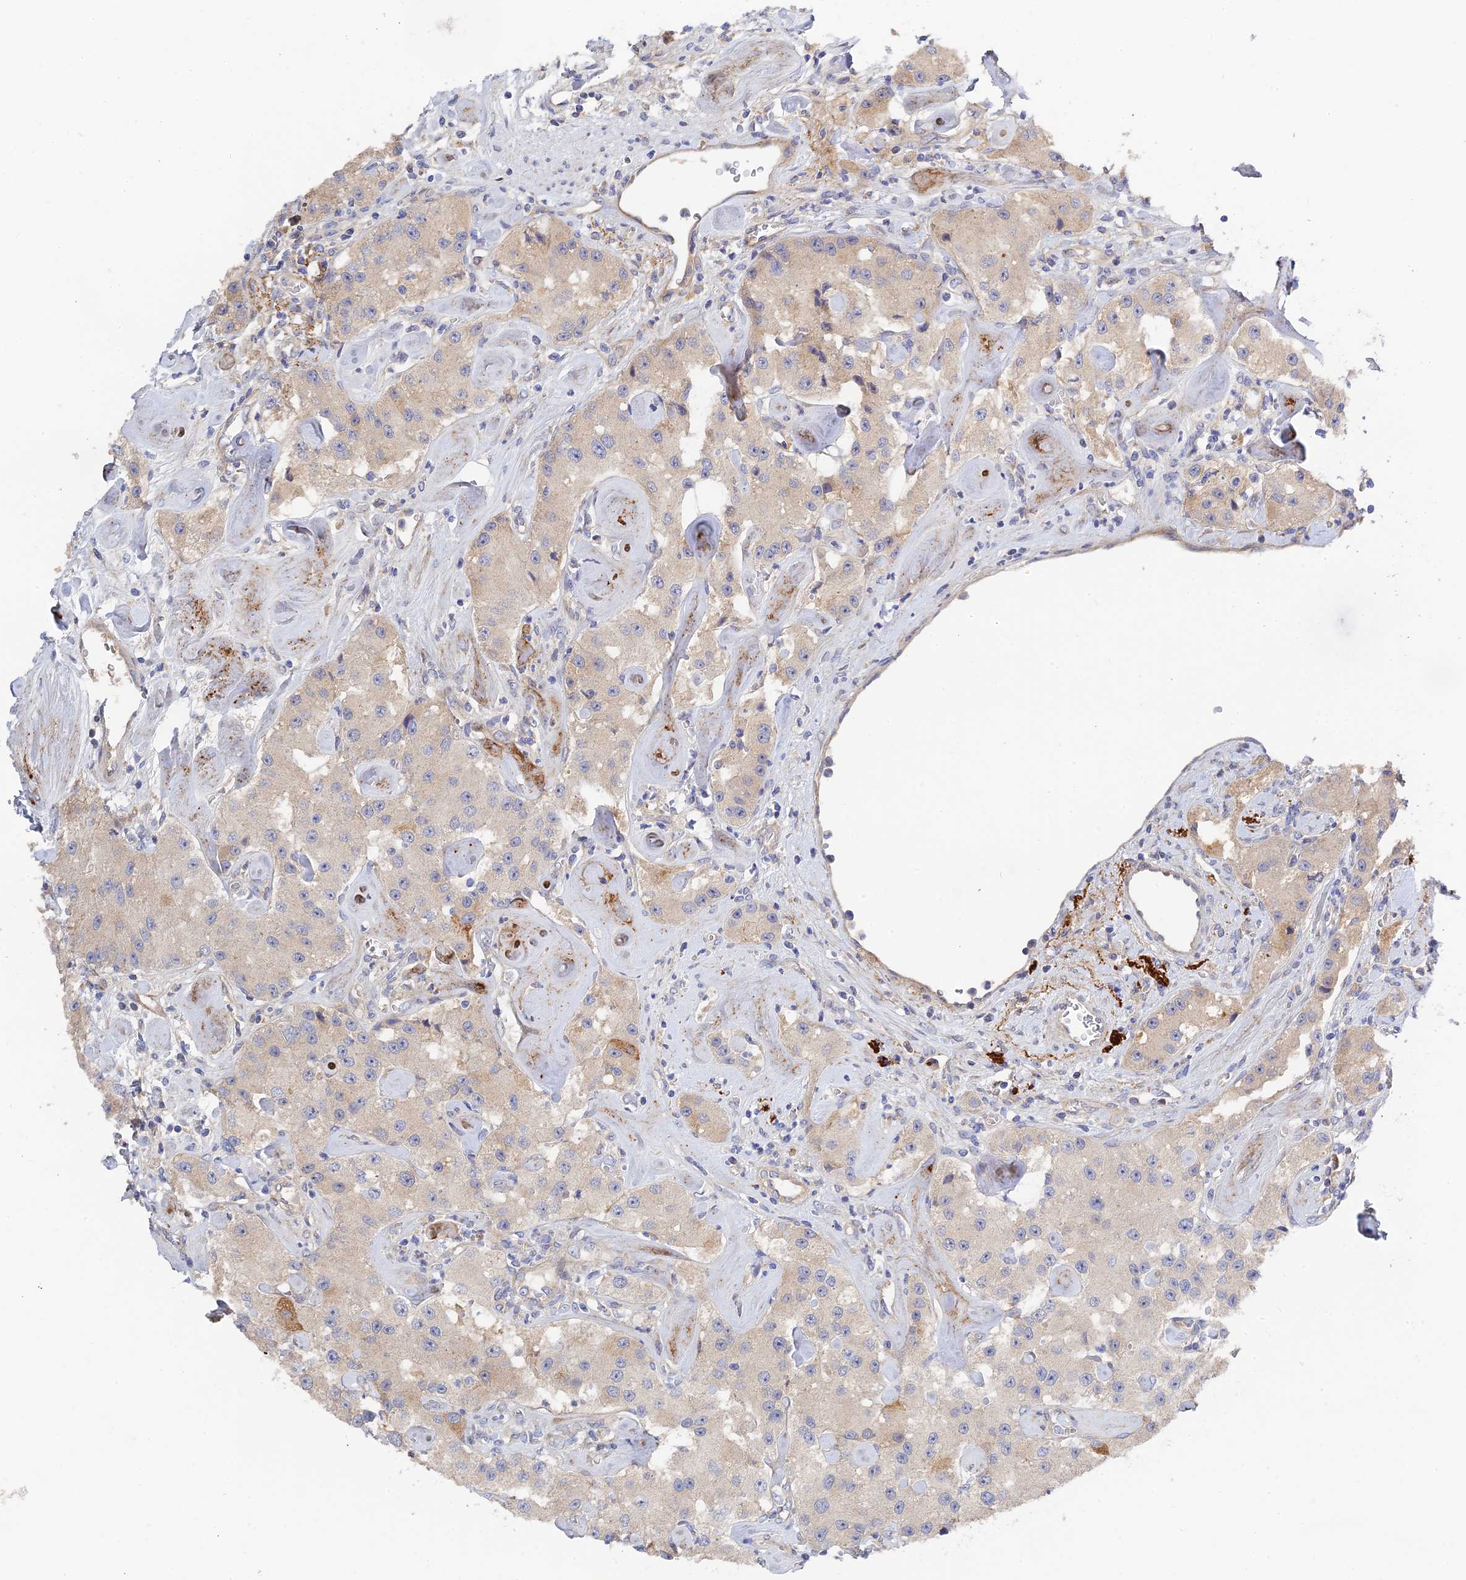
{"staining": {"intensity": "negative", "quantity": "none", "location": "none"}, "tissue": "carcinoid", "cell_type": "Tumor cells", "image_type": "cancer", "snomed": [{"axis": "morphology", "description": "Carcinoid, malignant, NOS"}, {"axis": "topography", "description": "Pancreas"}], "caption": "Tumor cells are negative for brown protein staining in carcinoid (malignant).", "gene": "SPATA5L1", "patient": {"sex": "male", "age": 41}}